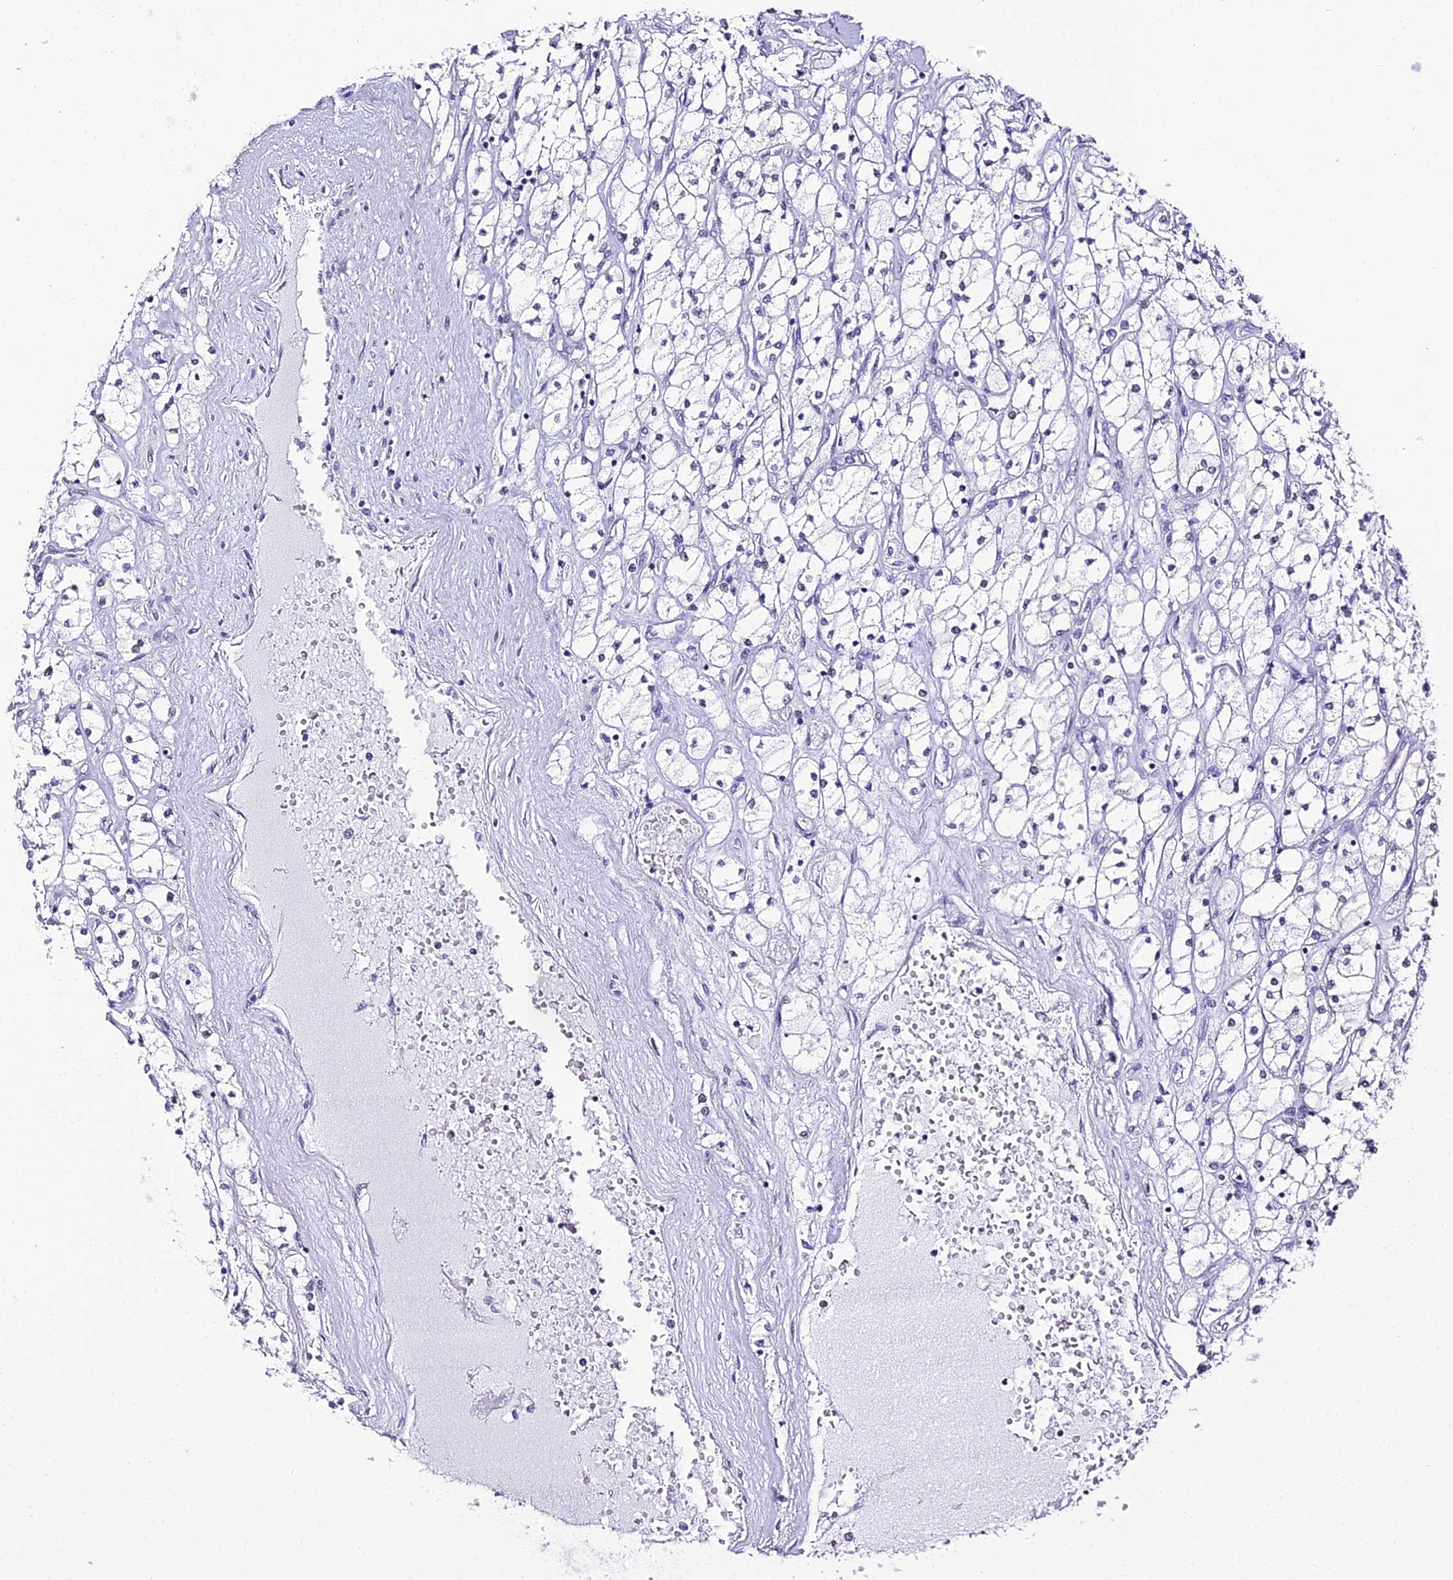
{"staining": {"intensity": "negative", "quantity": "none", "location": "none"}, "tissue": "renal cancer", "cell_type": "Tumor cells", "image_type": "cancer", "snomed": [{"axis": "morphology", "description": "Adenocarcinoma, NOS"}, {"axis": "topography", "description": "Kidney"}], "caption": "The immunohistochemistry (IHC) histopathology image has no significant expression in tumor cells of renal adenocarcinoma tissue.", "gene": "ABHD14A-ACY1", "patient": {"sex": "male", "age": 80}}